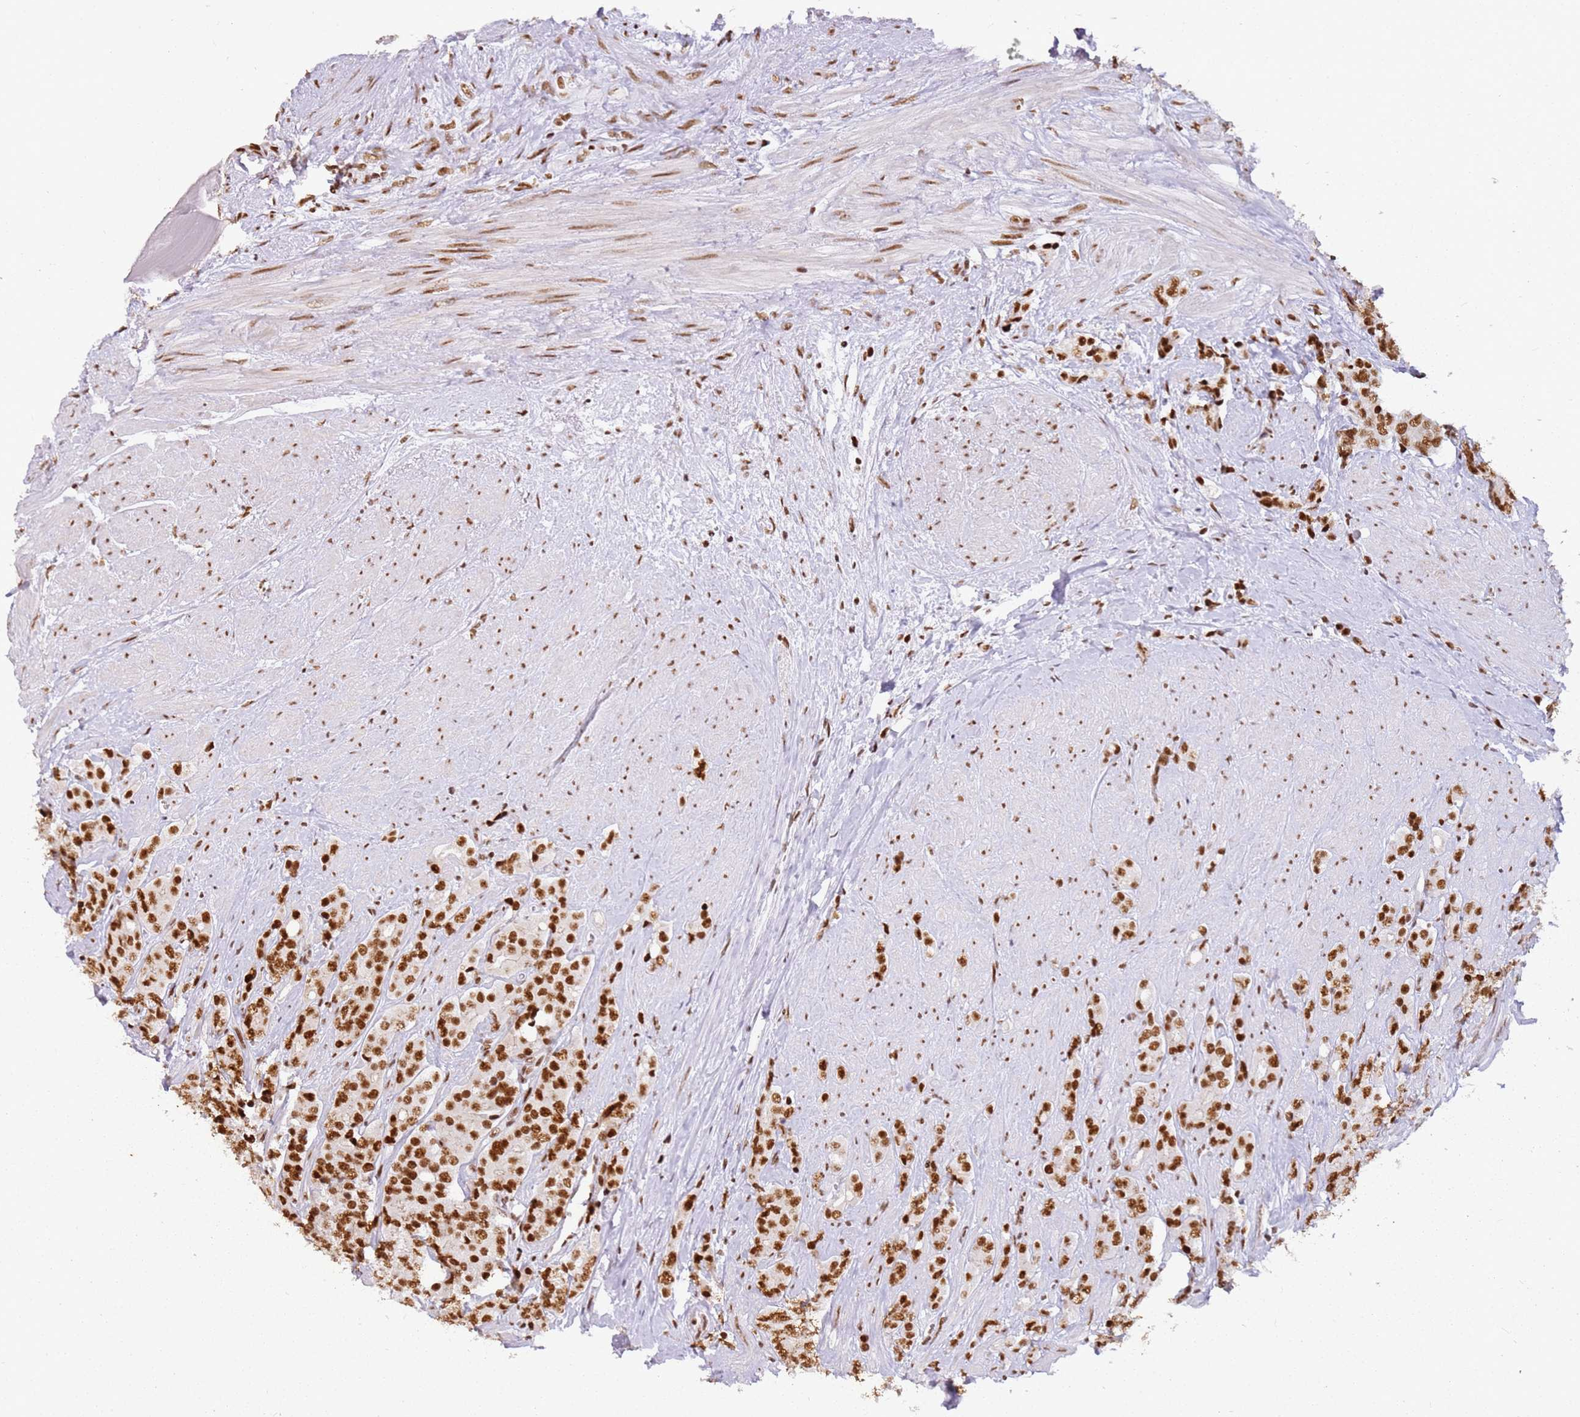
{"staining": {"intensity": "moderate", "quantity": ">75%", "location": "nuclear"}, "tissue": "prostate cancer", "cell_type": "Tumor cells", "image_type": "cancer", "snomed": [{"axis": "morphology", "description": "Adenocarcinoma, High grade"}, {"axis": "topography", "description": "Prostate"}], "caption": "Immunohistochemical staining of human prostate cancer (high-grade adenocarcinoma) demonstrates moderate nuclear protein staining in approximately >75% of tumor cells.", "gene": "TENT4A", "patient": {"sex": "male", "age": 62}}